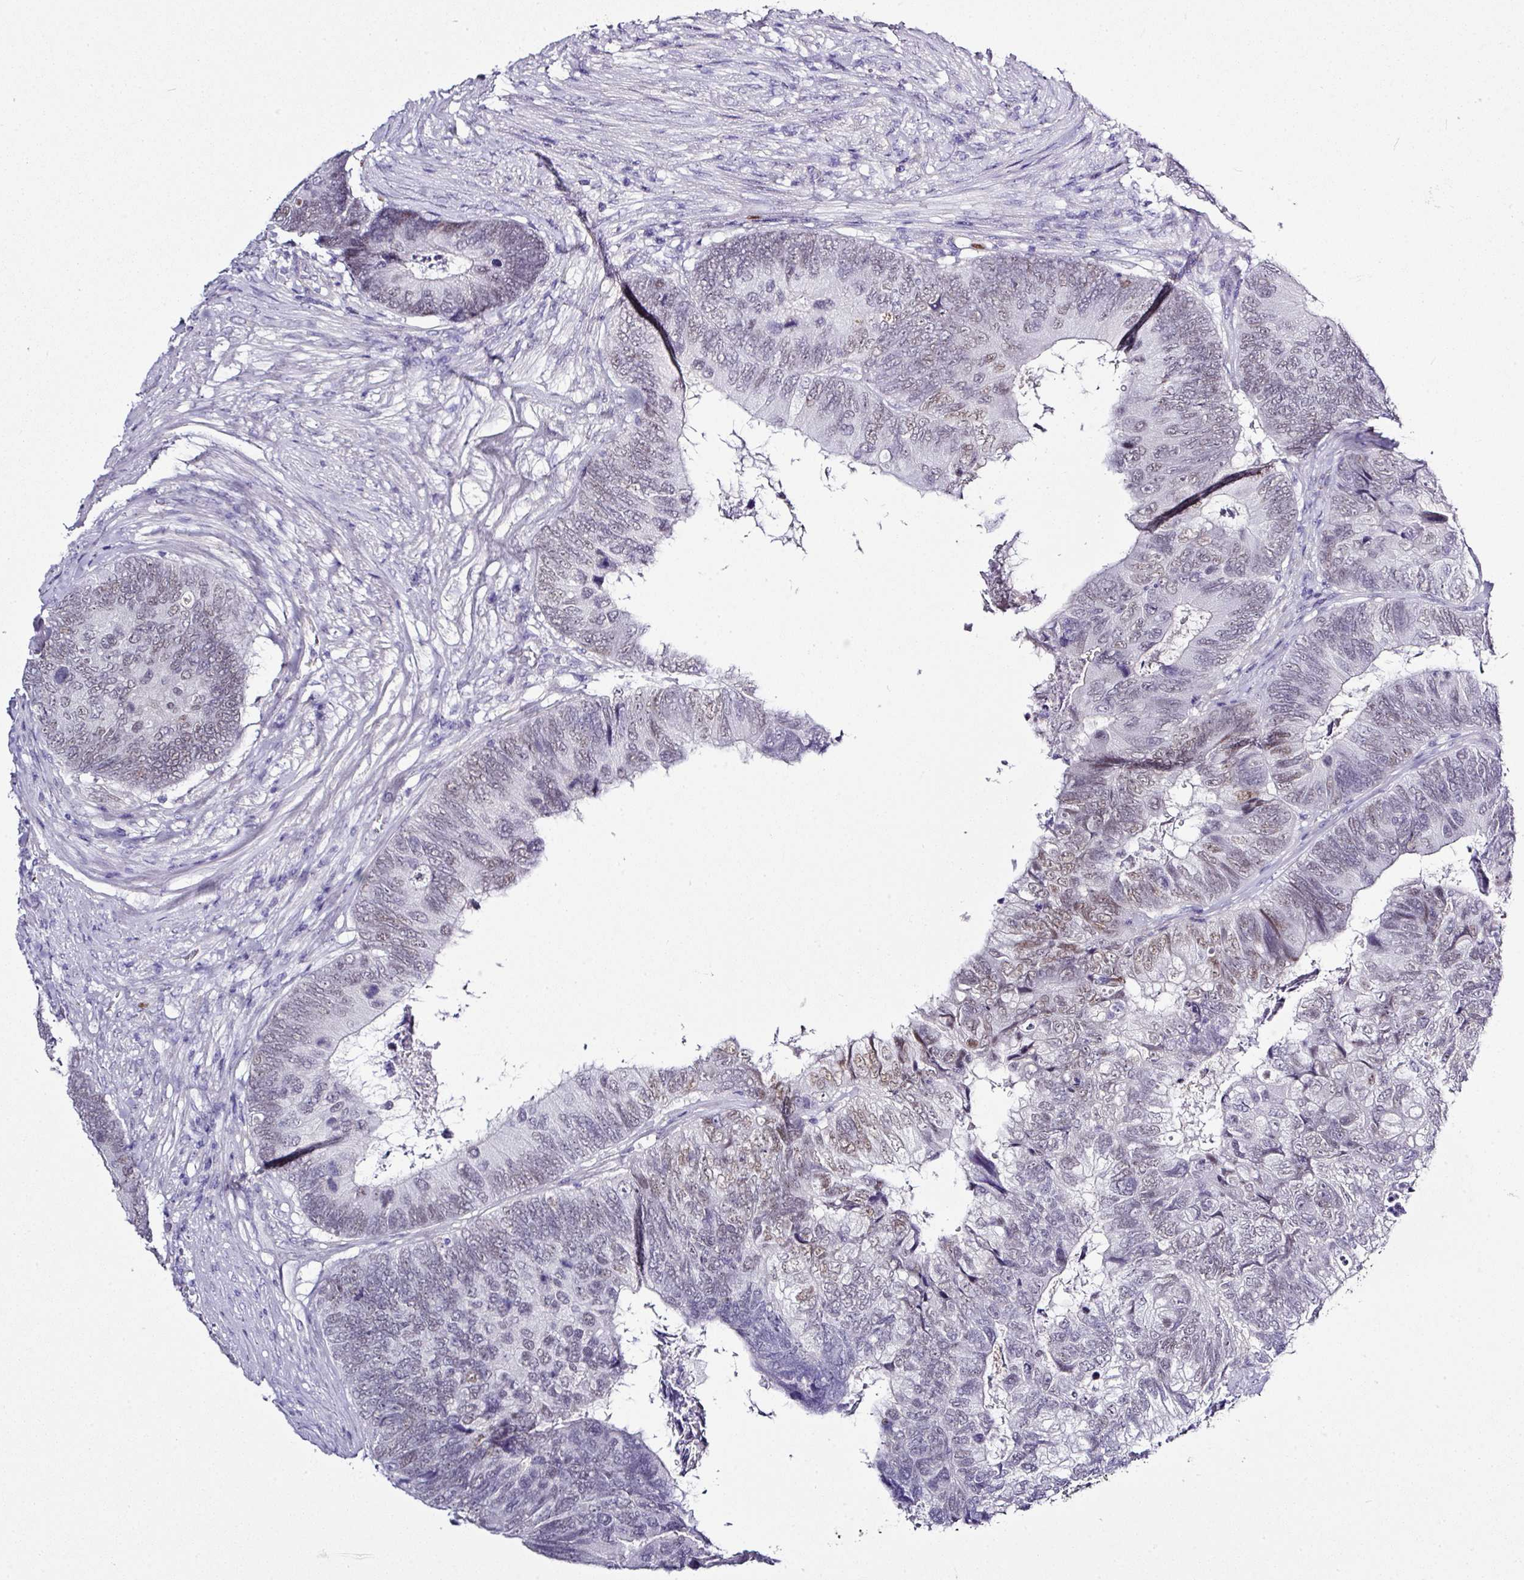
{"staining": {"intensity": "weak", "quantity": "25%-75%", "location": "nuclear"}, "tissue": "colorectal cancer", "cell_type": "Tumor cells", "image_type": "cancer", "snomed": [{"axis": "morphology", "description": "Adenocarcinoma, NOS"}, {"axis": "topography", "description": "Colon"}], "caption": "Immunohistochemistry image of neoplastic tissue: colorectal cancer (adenocarcinoma) stained using immunohistochemistry (IHC) reveals low levels of weak protein expression localized specifically in the nuclear of tumor cells, appearing as a nuclear brown color.", "gene": "BCL11A", "patient": {"sex": "female", "age": 67}}